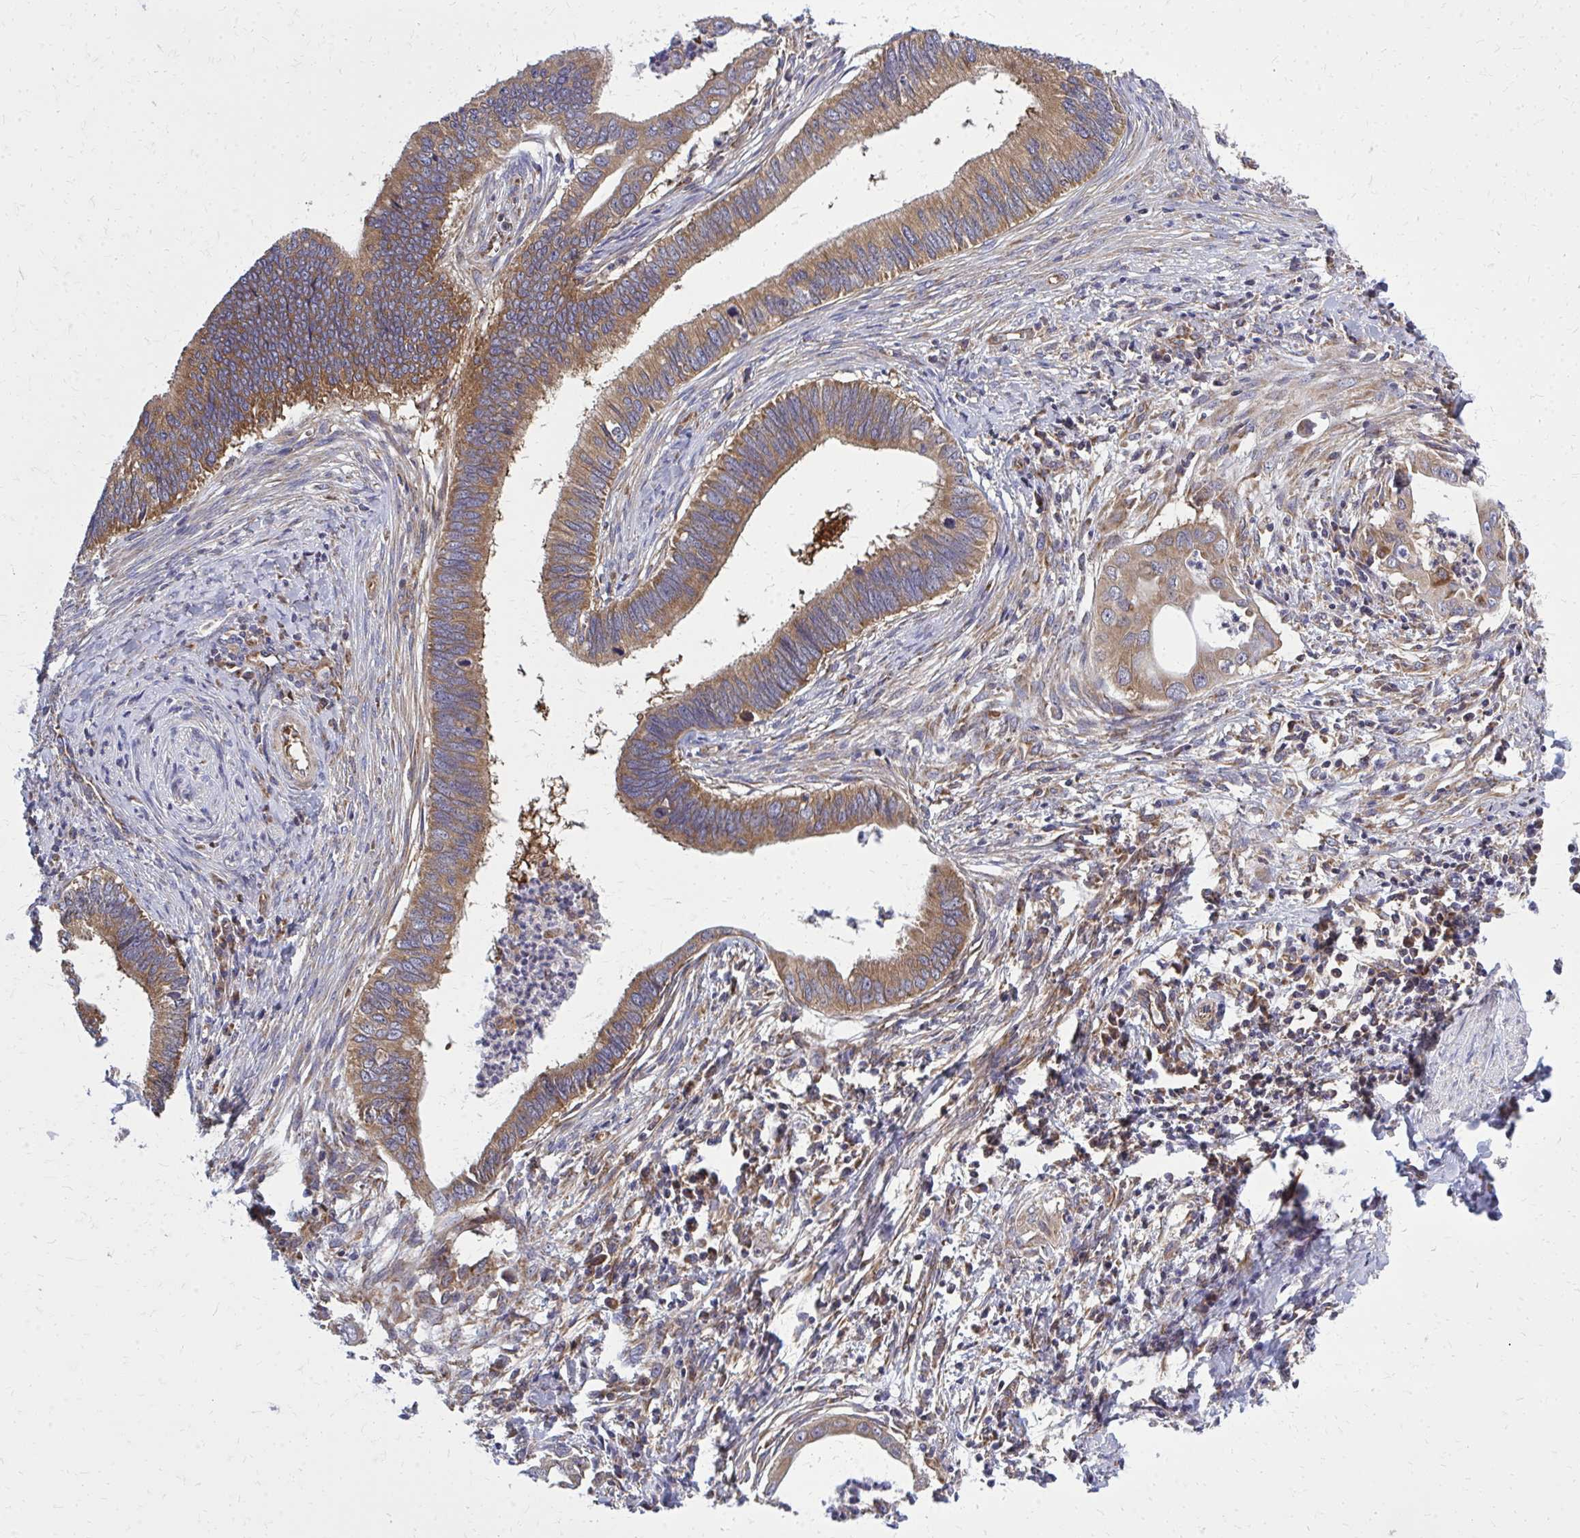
{"staining": {"intensity": "moderate", "quantity": ">75%", "location": "cytoplasmic/membranous"}, "tissue": "cervical cancer", "cell_type": "Tumor cells", "image_type": "cancer", "snomed": [{"axis": "morphology", "description": "Adenocarcinoma, NOS"}, {"axis": "topography", "description": "Cervix"}], "caption": "Cervical cancer stained with a protein marker exhibits moderate staining in tumor cells.", "gene": "PDK4", "patient": {"sex": "female", "age": 42}}